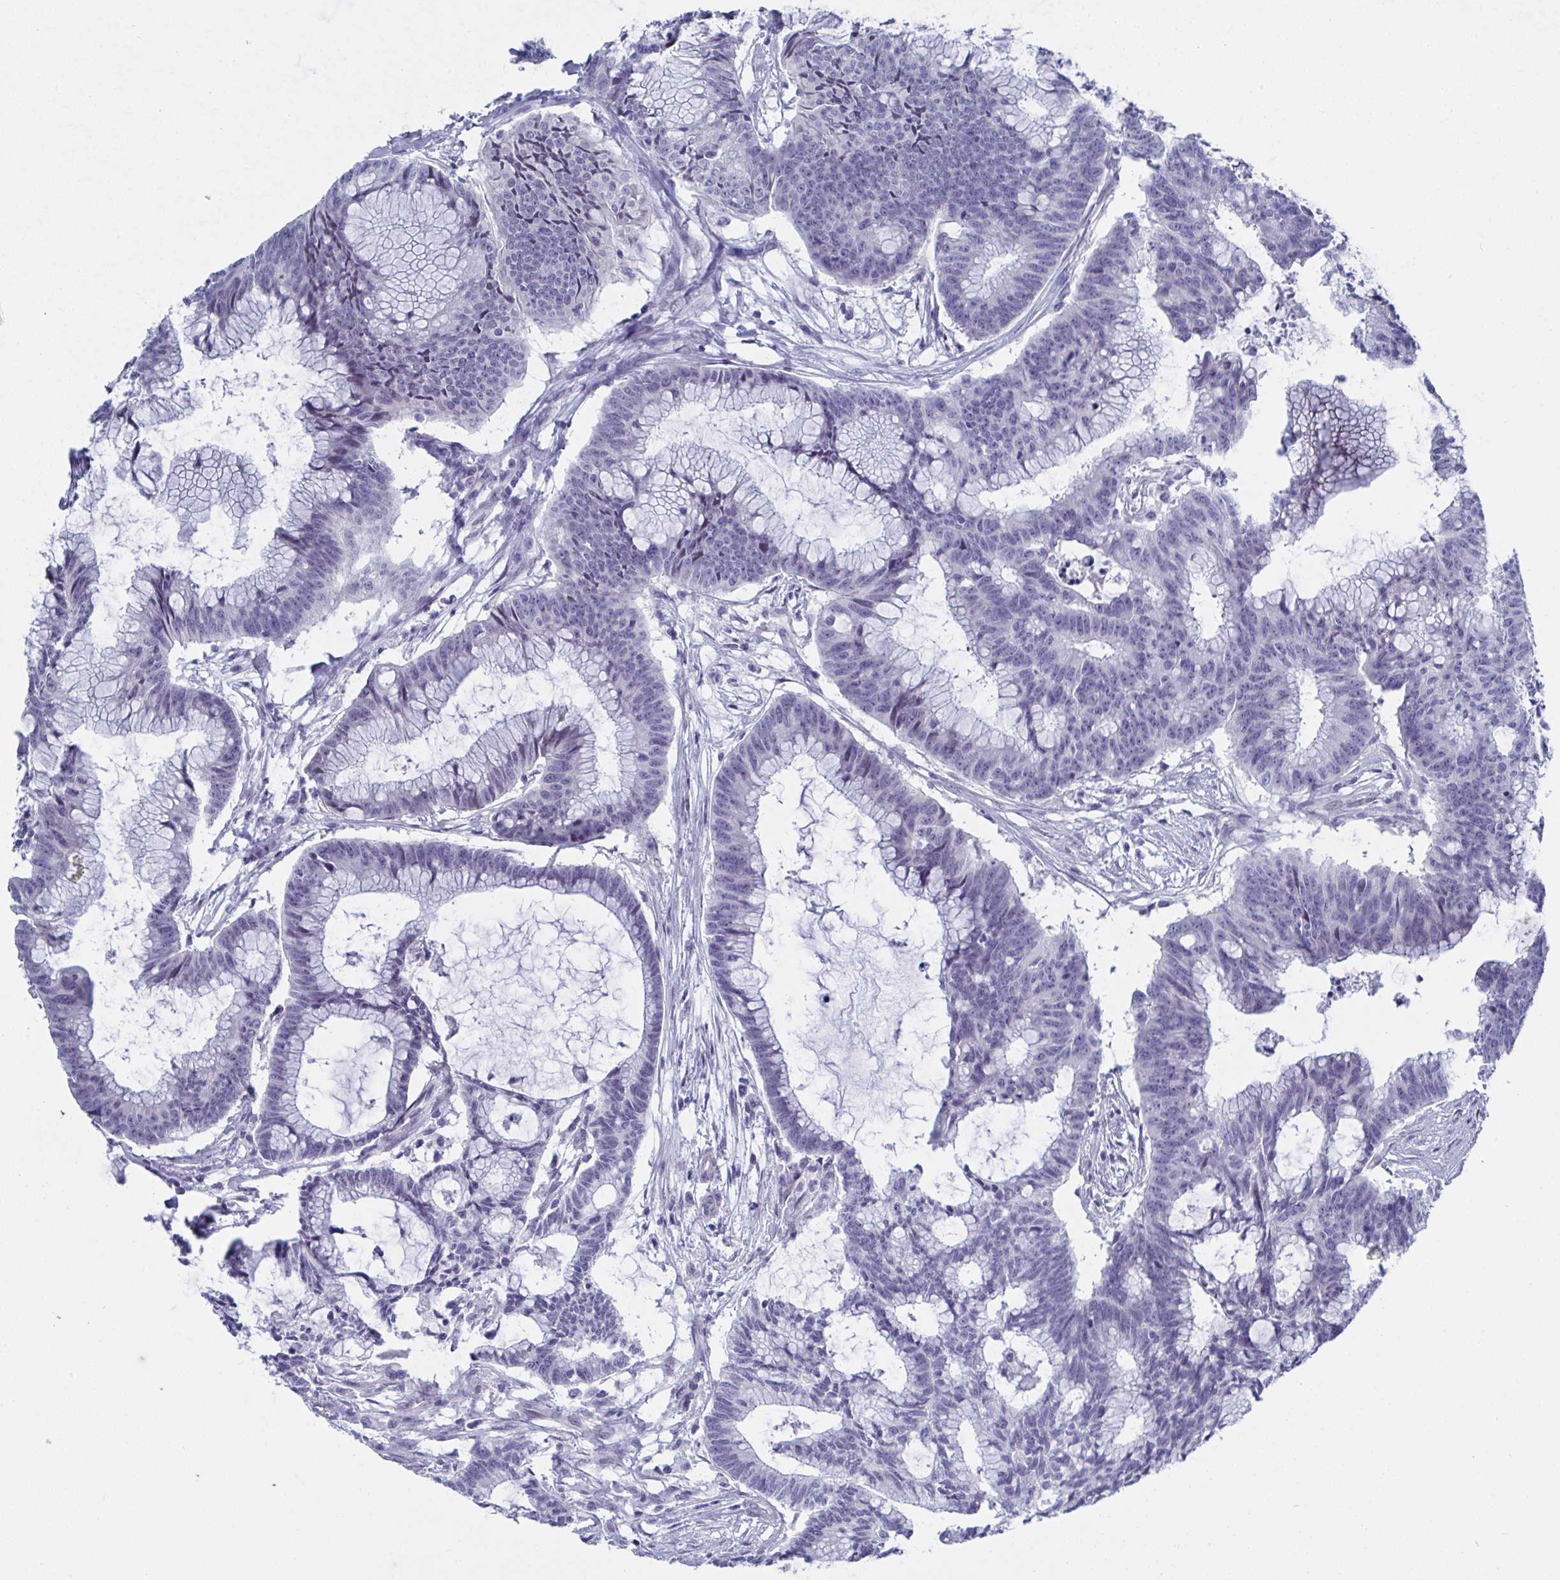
{"staining": {"intensity": "negative", "quantity": "none", "location": "none"}, "tissue": "colorectal cancer", "cell_type": "Tumor cells", "image_type": "cancer", "snomed": [{"axis": "morphology", "description": "Adenocarcinoma, NOS"}, {"axis": "topography", "description": "Colon"}], "caption": "Protein analysis of colorectal adenocarcinoma shows no significant expression in tumor cells. (DAB immunohistochemistry (IHC) visualized using brightfield microscopy, high magnification).", "gene": "MFSD4A", "patient": {"sex": "female", "age": 78}}